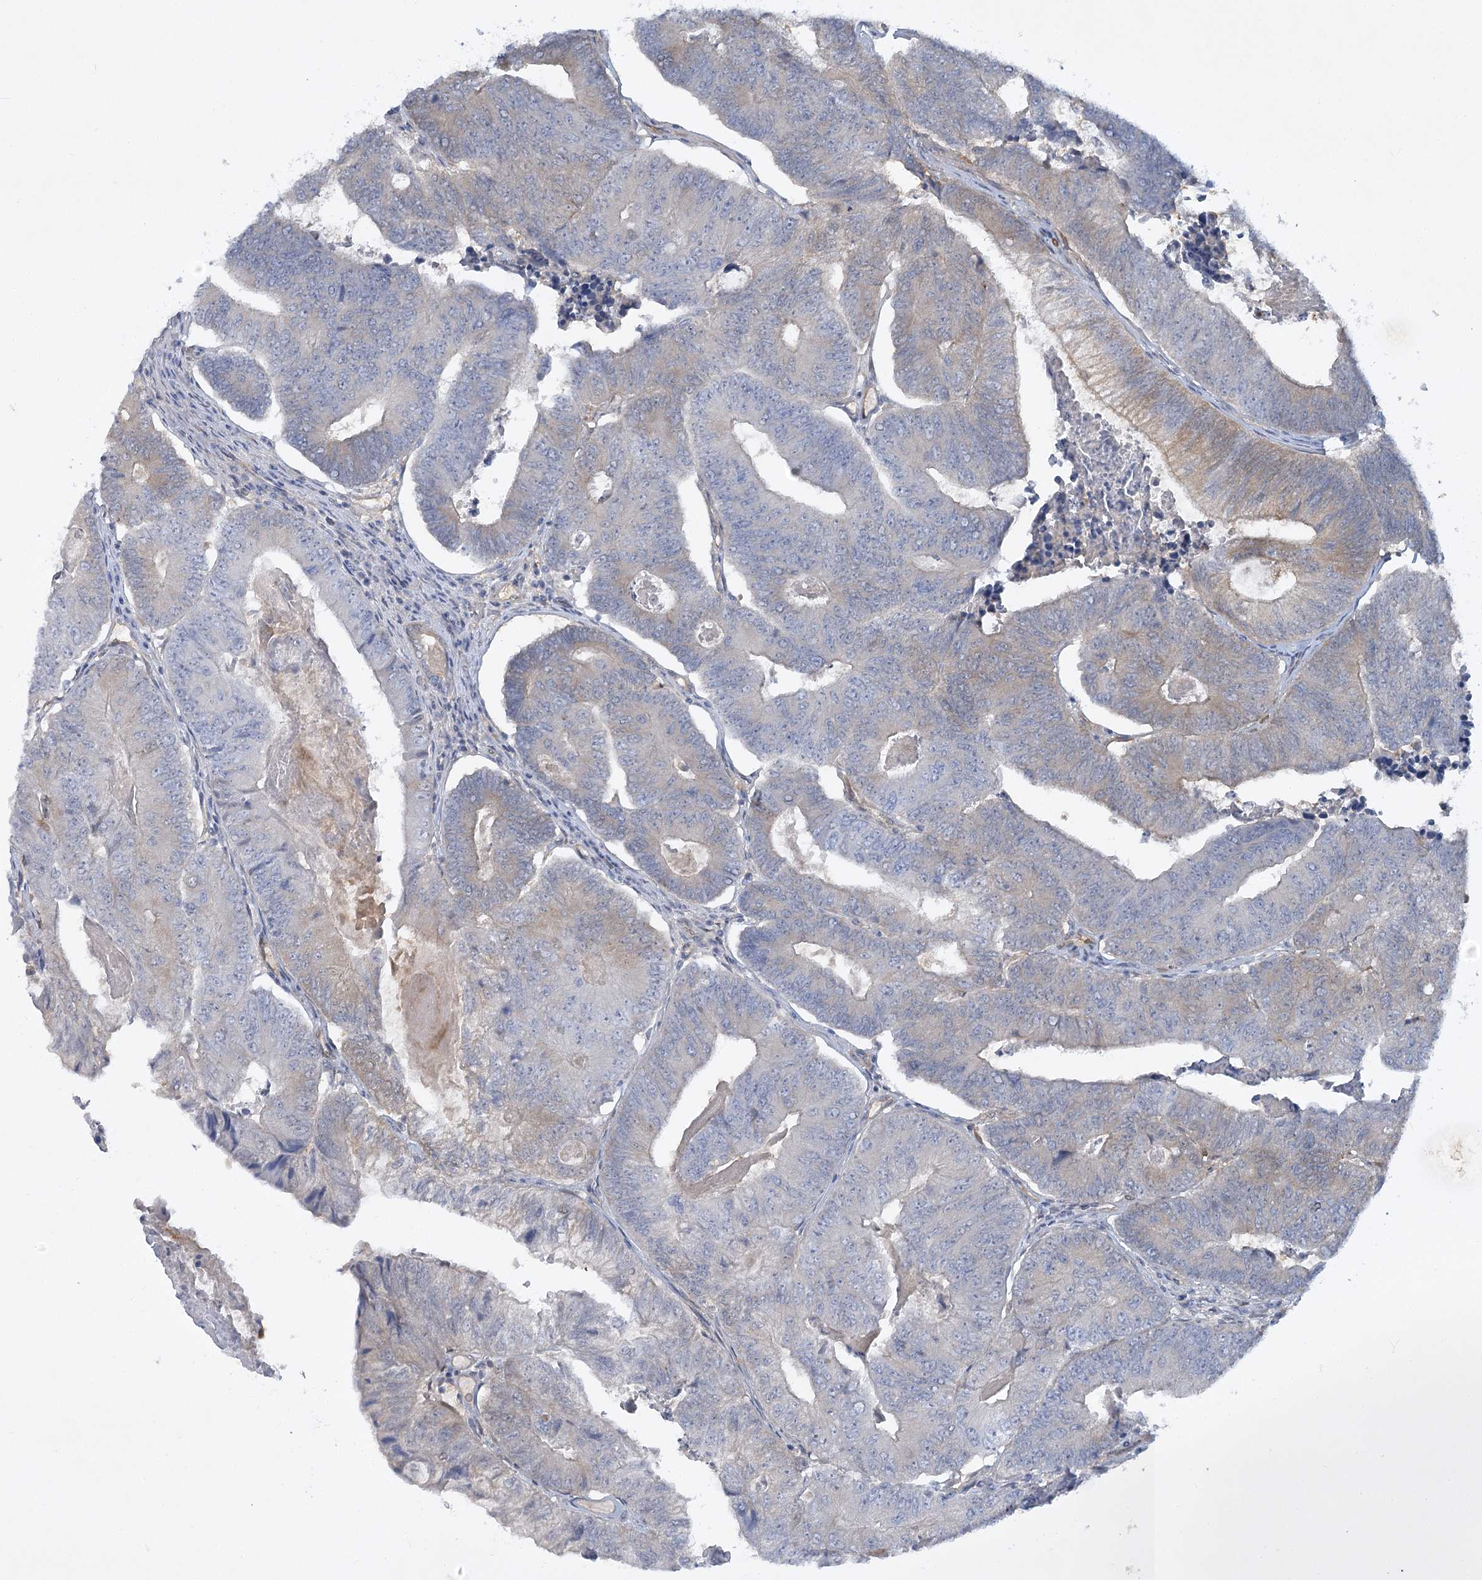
{"staining": {"intensity": "negative", "quantity": "none", "location": "none"}, "tissue": "colorectal cancer", "cell_type": "Tumor cells", "image_type": "cancer", "snomed": [{"axis": "morphology", "description": "Adenocarcinoma, NOS"}, {"axis": "topography", "description": "Colon"}], "caption": "An immunohistochemistry photomicrograph of colorectal adenocarcinoma is shown. There is no staining in tumor cells of colorectal adenocarcinoma.", "gene": "AAMDC", "patient": {"sex": "female", "age": 67}}